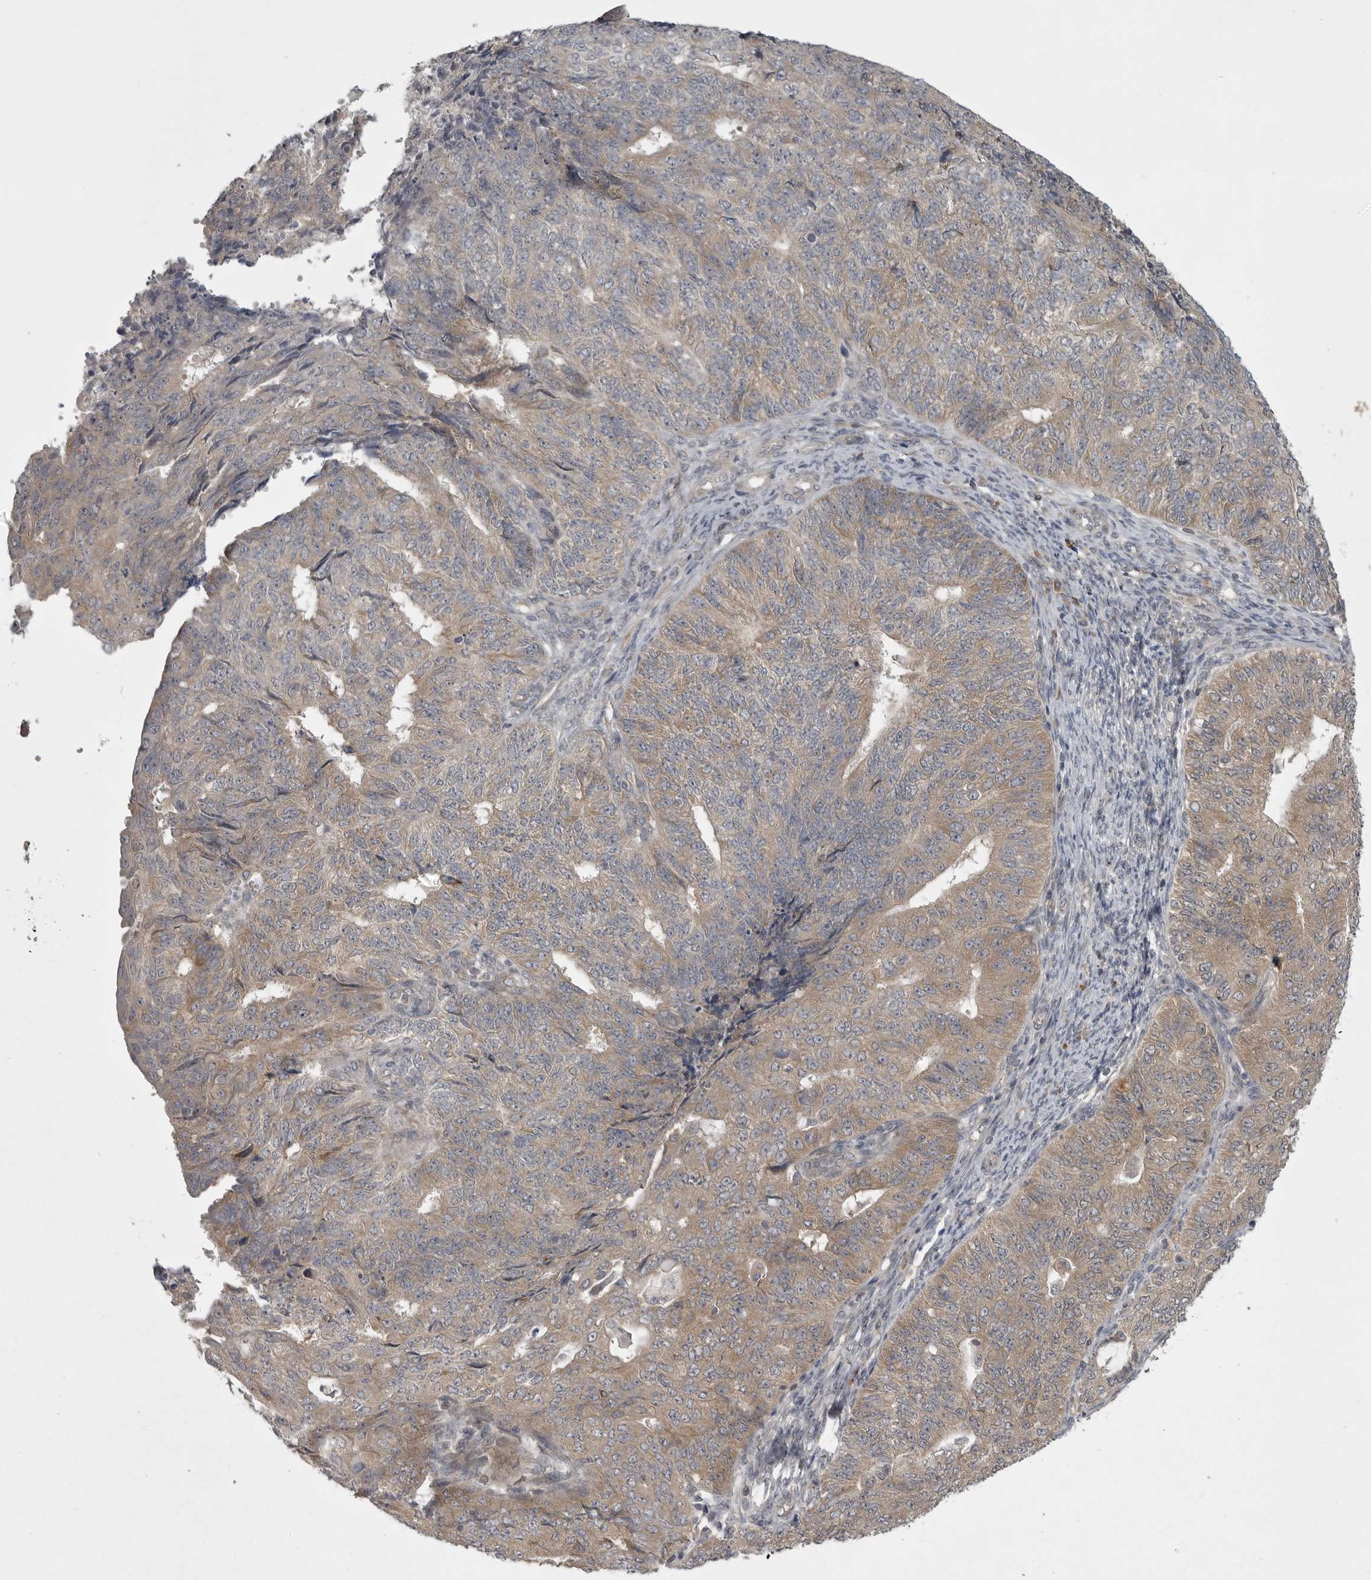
{"staining": {"intensity": "moderate", "quantity": "25%-75%", "location": "cytoplasmic/membranous"}, "tissue": "endometrial cancer", "cell_type": "Tumor cells", "image_type": "cancer", "snomed": [{"axis": "morphology", "description": "Adenocarcinoma, NOS"}, {"axis": "topography", "description": "Endometrium"}], "caption": "Immunohistochemistry (IHC) photomicrograph of neoplastic tissue: human endometrial cancer stained using immunohistochemistry demonstrates medium levels of moderate protein expression localized specifically in the cytoplasmic/membranous of tumor cells, appearing as a cytoplasmic/membranous brown color.", "gene": "PHF13", "patient": {"sex": "female", "age": 32}}